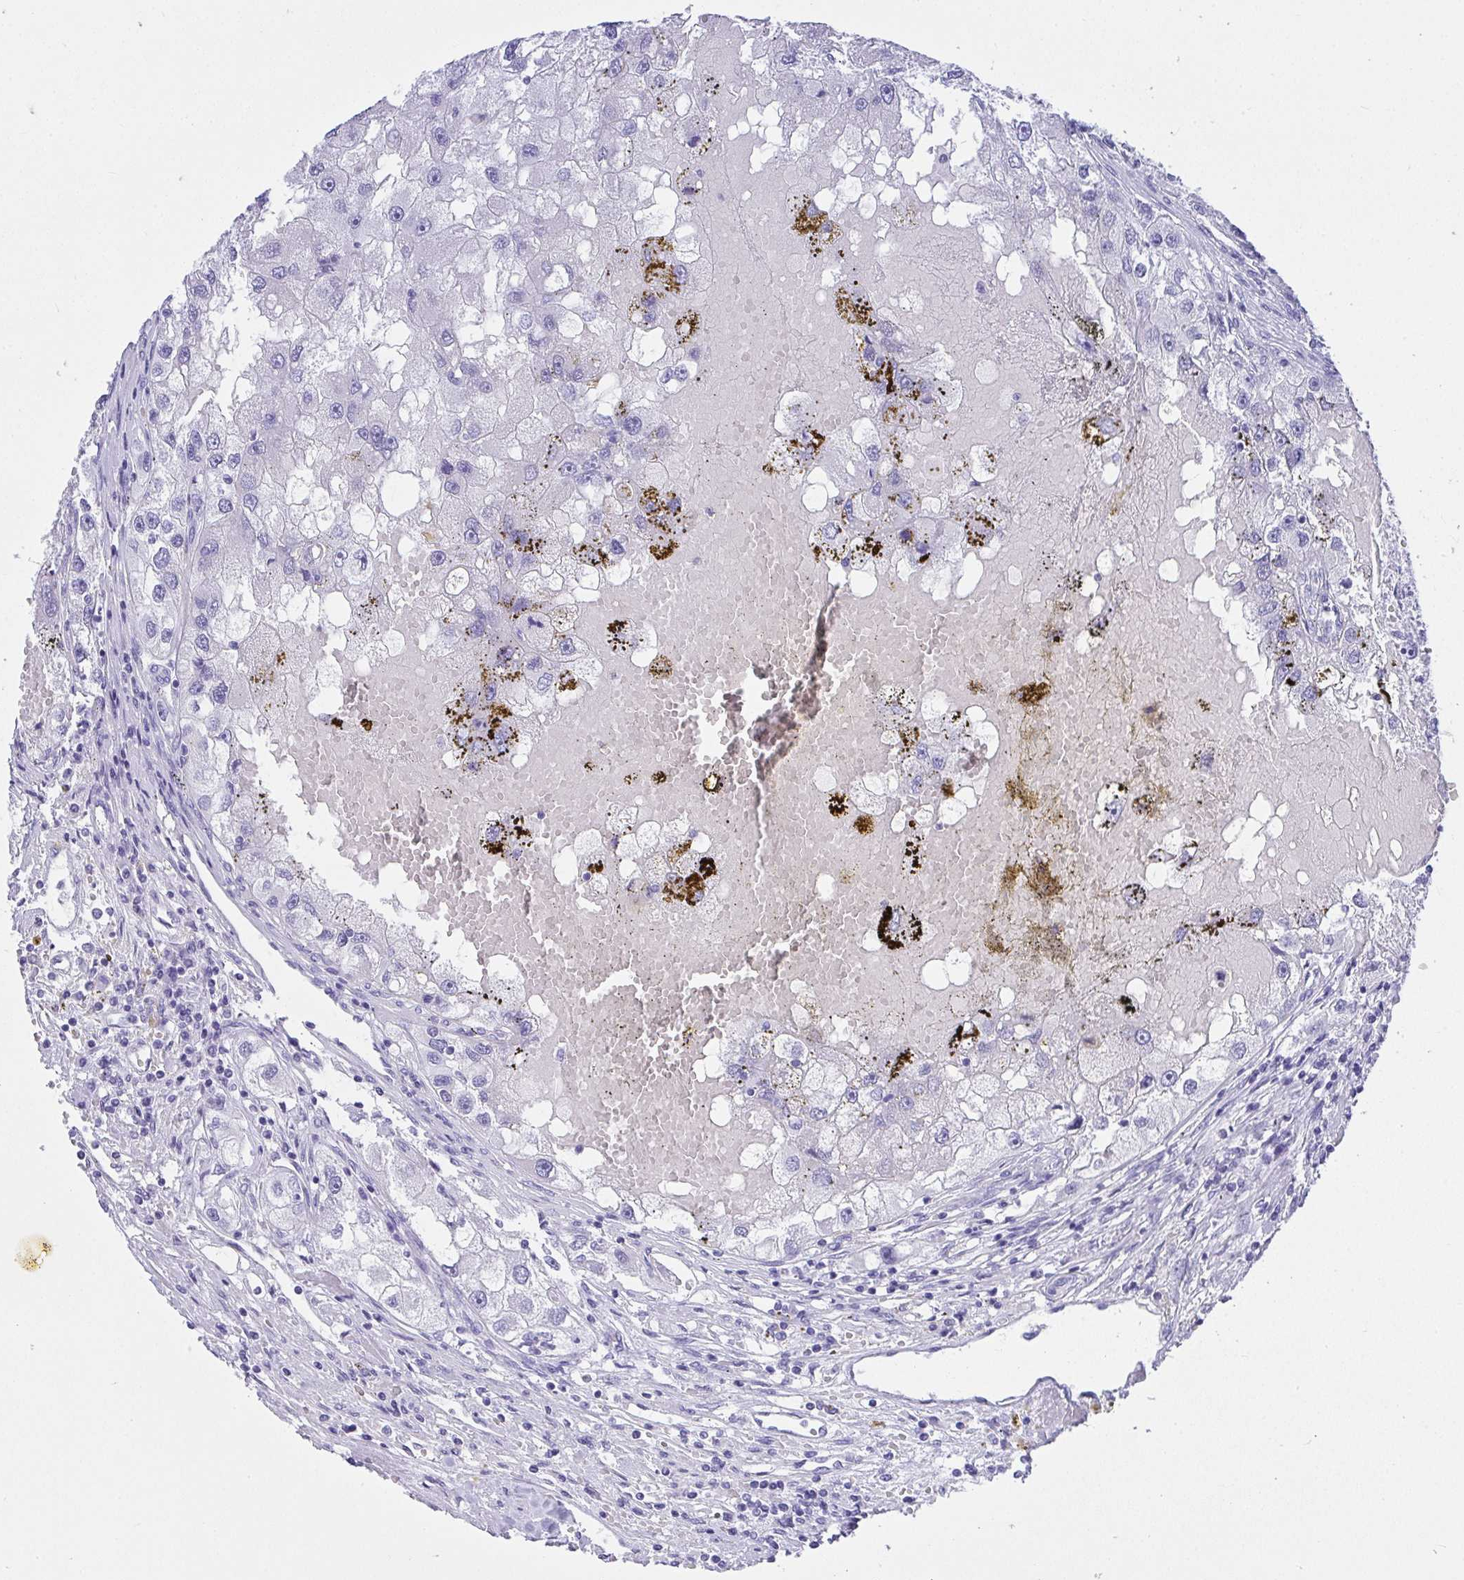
{"staining": {"intensity": "negative", "quantity": "none", "location": "none"}, "tissue": "renal cancer", "cell_type": "Tumor cells", "image_type": "cancer", "snomed": [{"axis": "morphology", "description": "Adenocarcinoma, NOS"}, {"axis": "topography", "description": "Kidney"}], "caption": "The IHC image has no significant positivity in tumor cells of renal adenocarcinoma tissue.", "gene": "AVIL", "patient": {"sex": "male", "age": 63}}